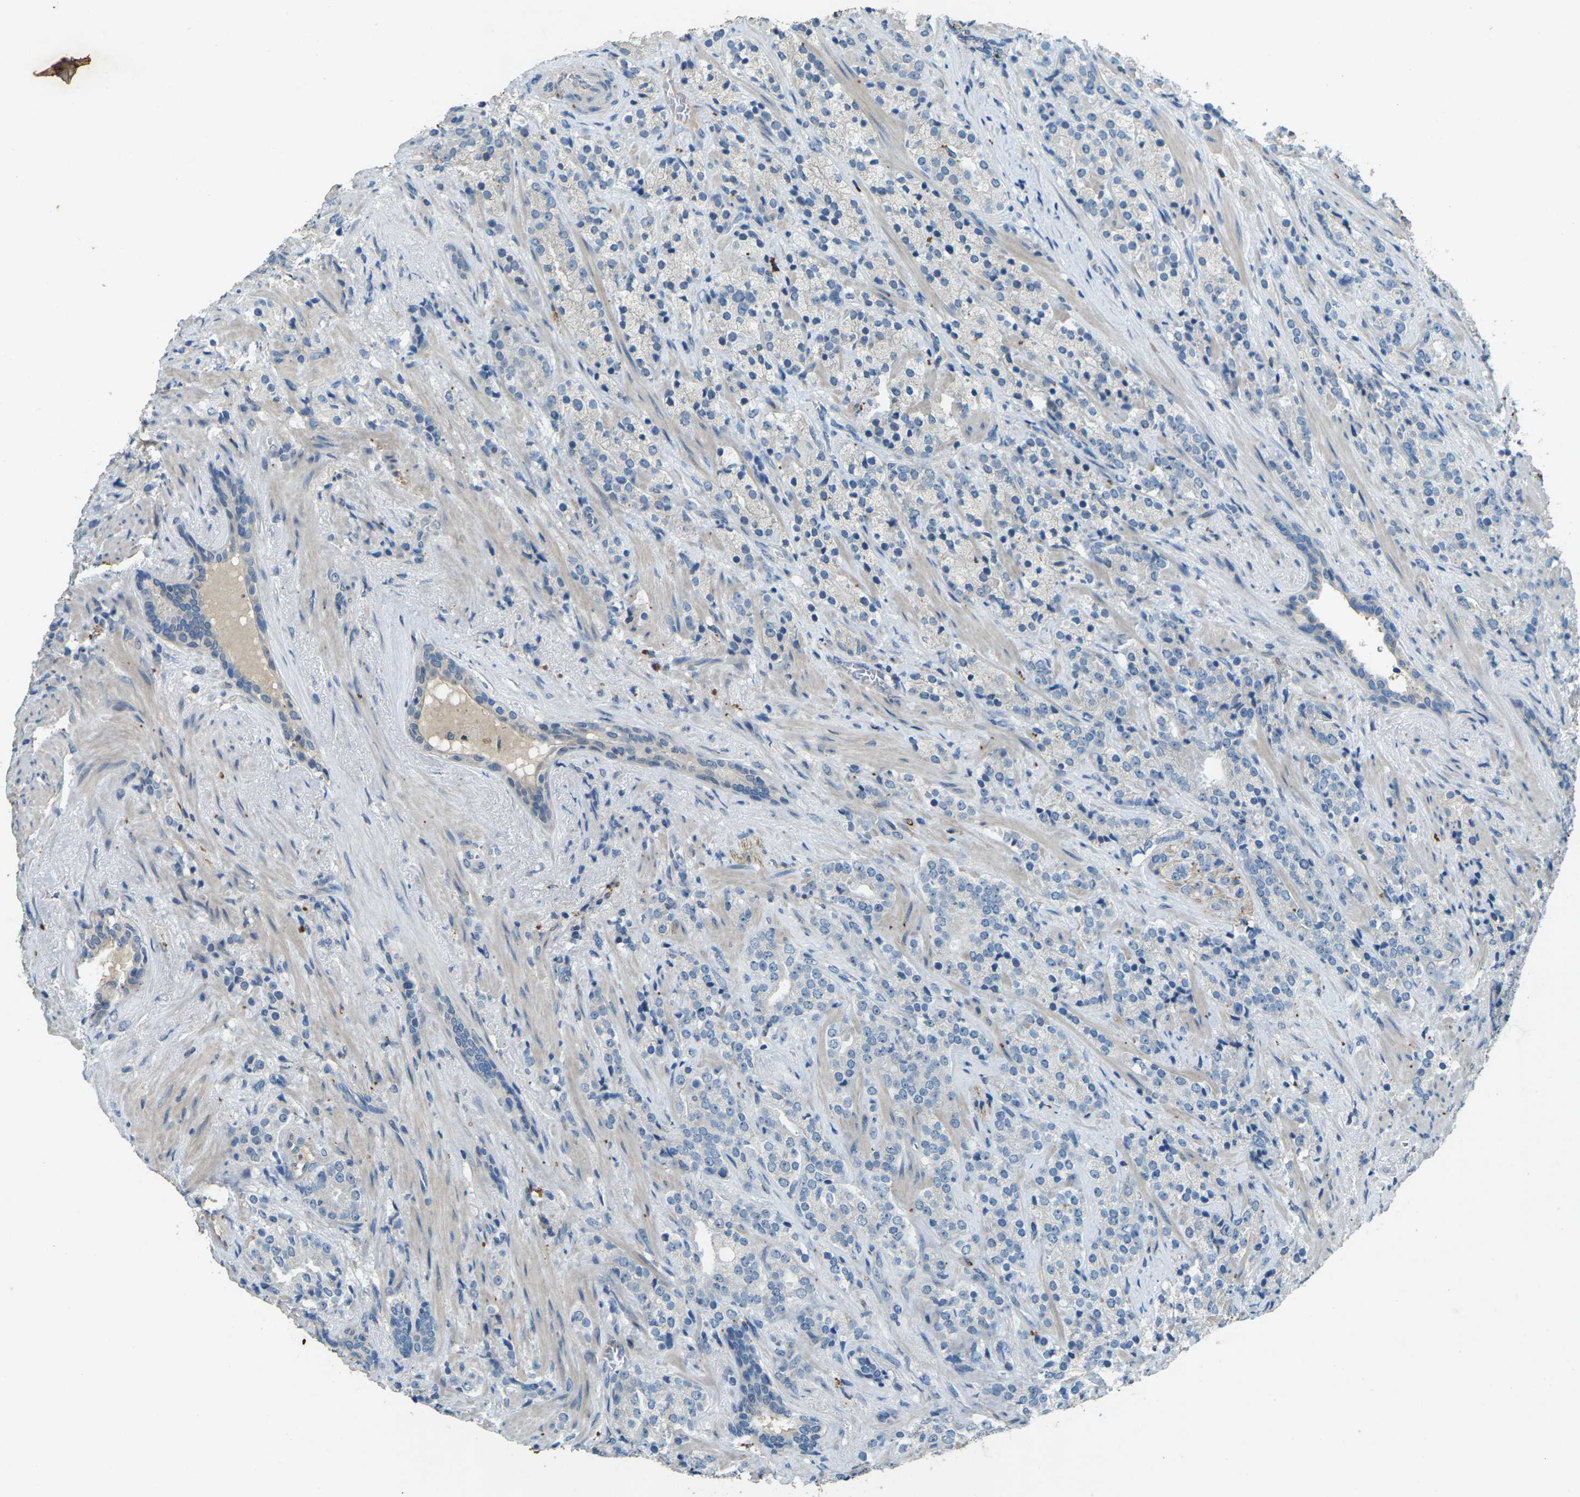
{"staining": {"intensity": "negative", "quantity": "none", "location": "none"}, "tissue": "prostate cancer", "cell_type": "Tumor cells", "image_type": "cancer", "snomed": [{"axis": "morphology", "description": "Adenocarcinoma, High grade"}, {"axis": "topography", "description": "Prostate"}], "caption": "IHC image of neoplastic tissue: human adenocarcinoma (high-grade) (prostate) stained with DAB (3,3'-diaminobenzidine) displays no significant protein staining in tumor cells.", "gene": "SIGLEC14", "patient": {"sex": "male", "age": 71}}